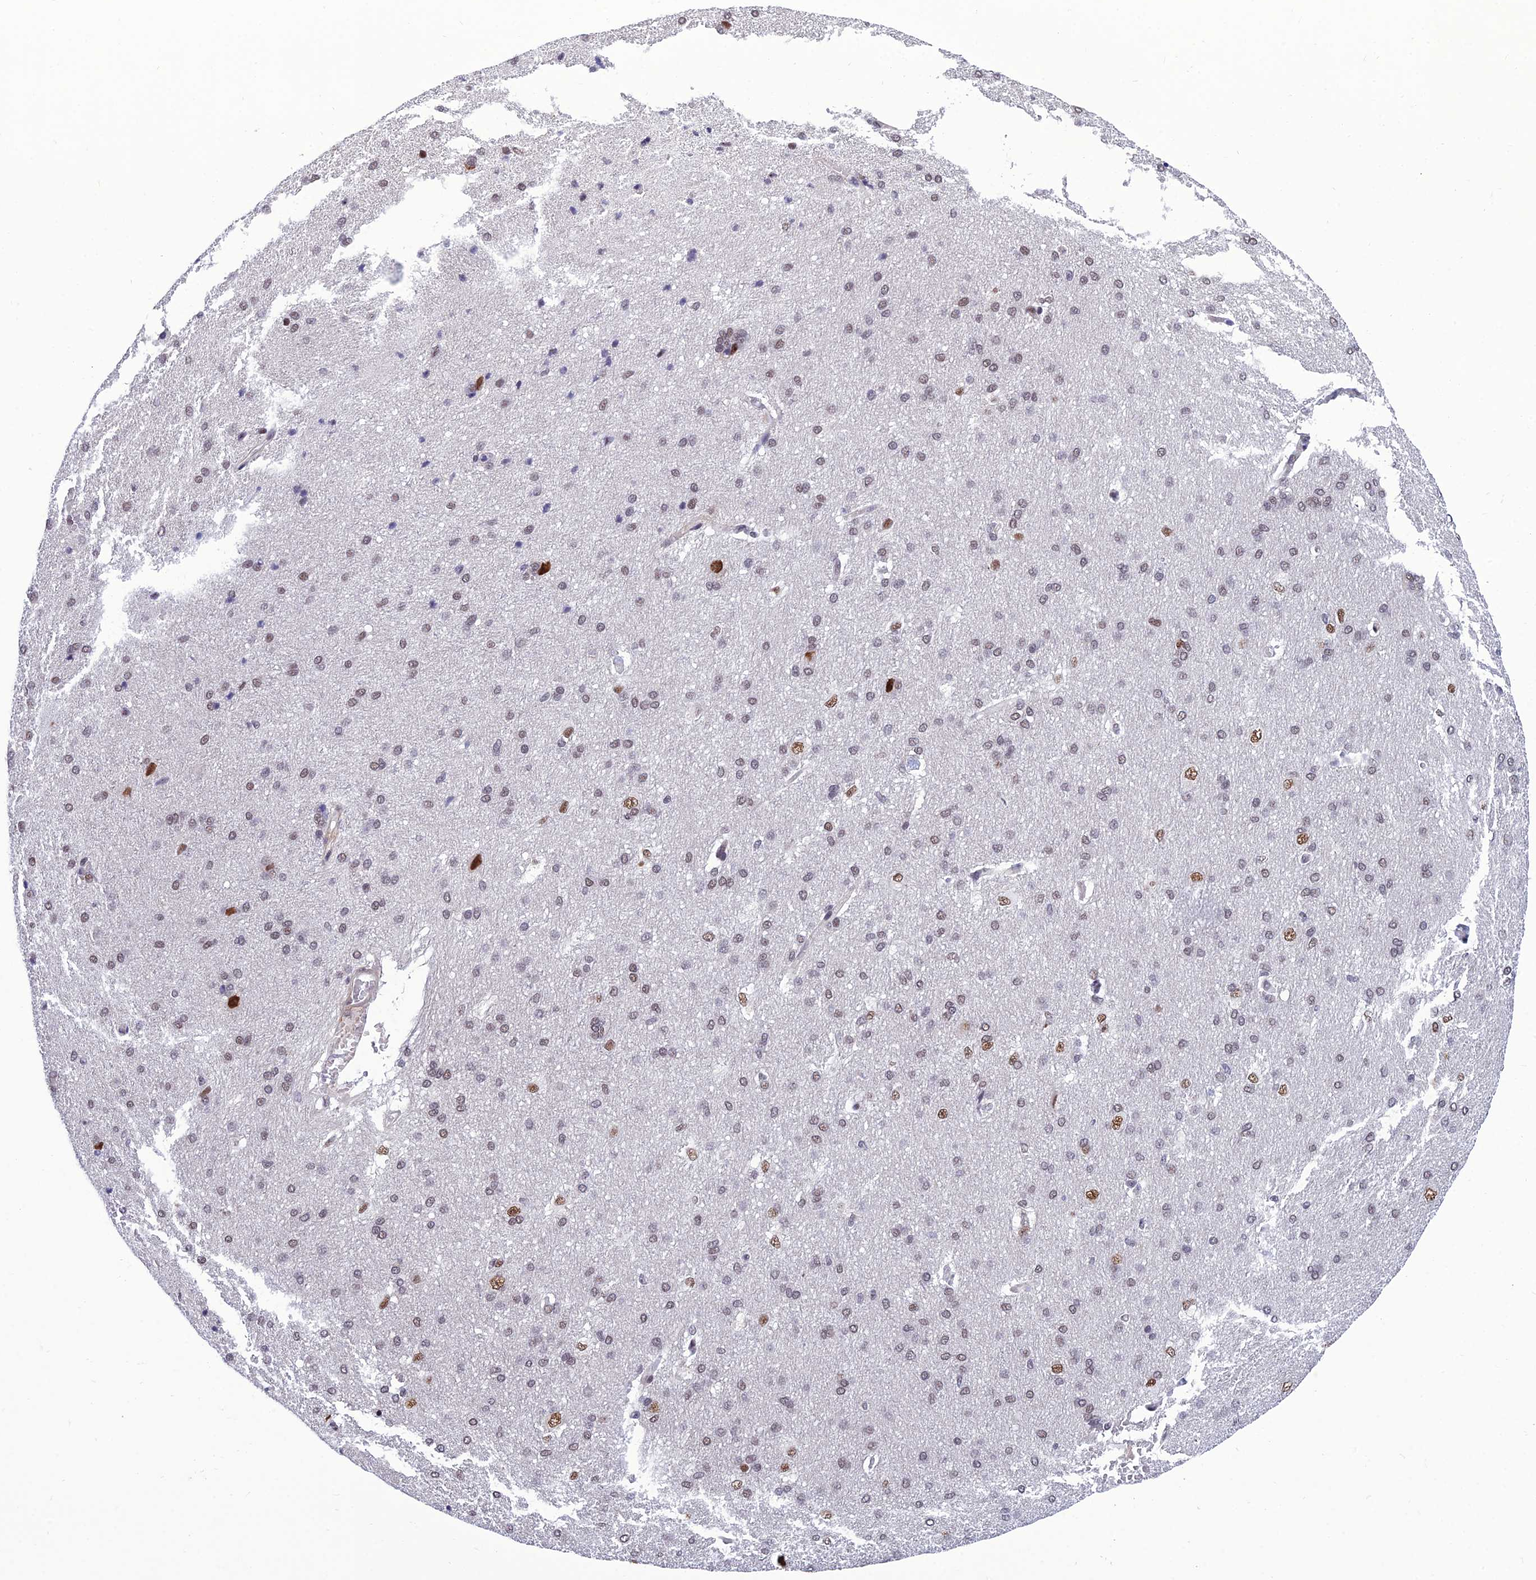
{"staining": {"intensity": "negative", "quantity": "none", "location": "none"}, "tissue": "cerebral cortex", "cell_type": "Endothelial cells", "image_type": "normal", "snomed": [{"axis": "morphology", "description": "Normal tissue, NOS"}, {"axis": "topography", "description": "Cerebral cortex"}], "caption": "Endothelial cells show no significant protein positivity in normal cerebral cortex.", "gene": "RSRC1", "patient": {"sex": "male", "age": 62}}